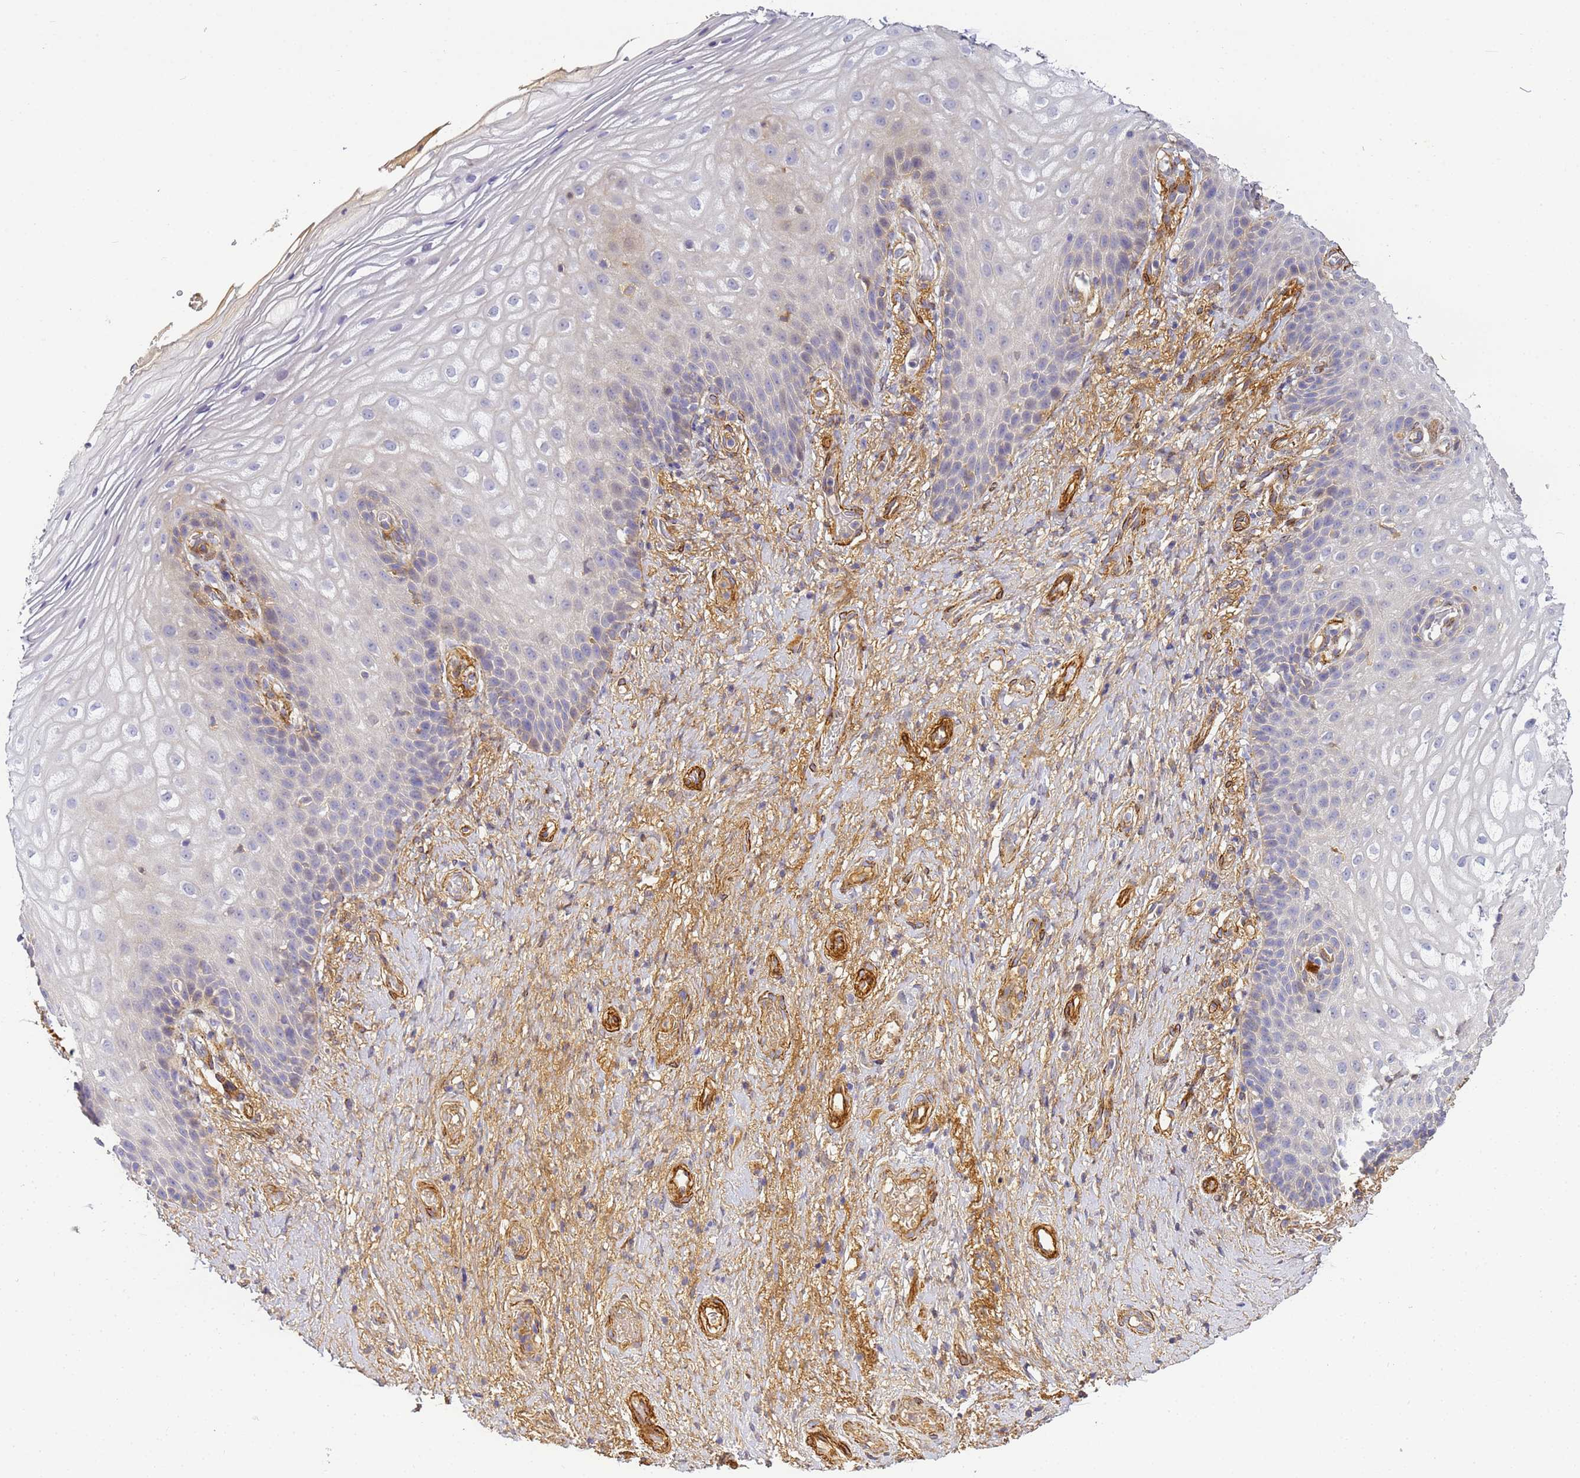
{"staining": {"intensity": "negative", "quantity": "none", "location": "none"}, "tissue": "vagina", "cell_type": "Squamous epithelial cells", "image_type": "normal", "snomed": [{"axis": "morphology", "description": "Normal tissue, NOS"}, {"axis": "topography", "description": "Vagina"}], "caption": "There is no significant positivity in squamous epithelial cells of vagina. Brightfield microscopy of immunohistochemistry (IHC) stained with DAB (brown) and hematoxylin (blue), captured at high magnification.", "gene": "CFHR1", "patient": {"sex": "female", "age": 60}}